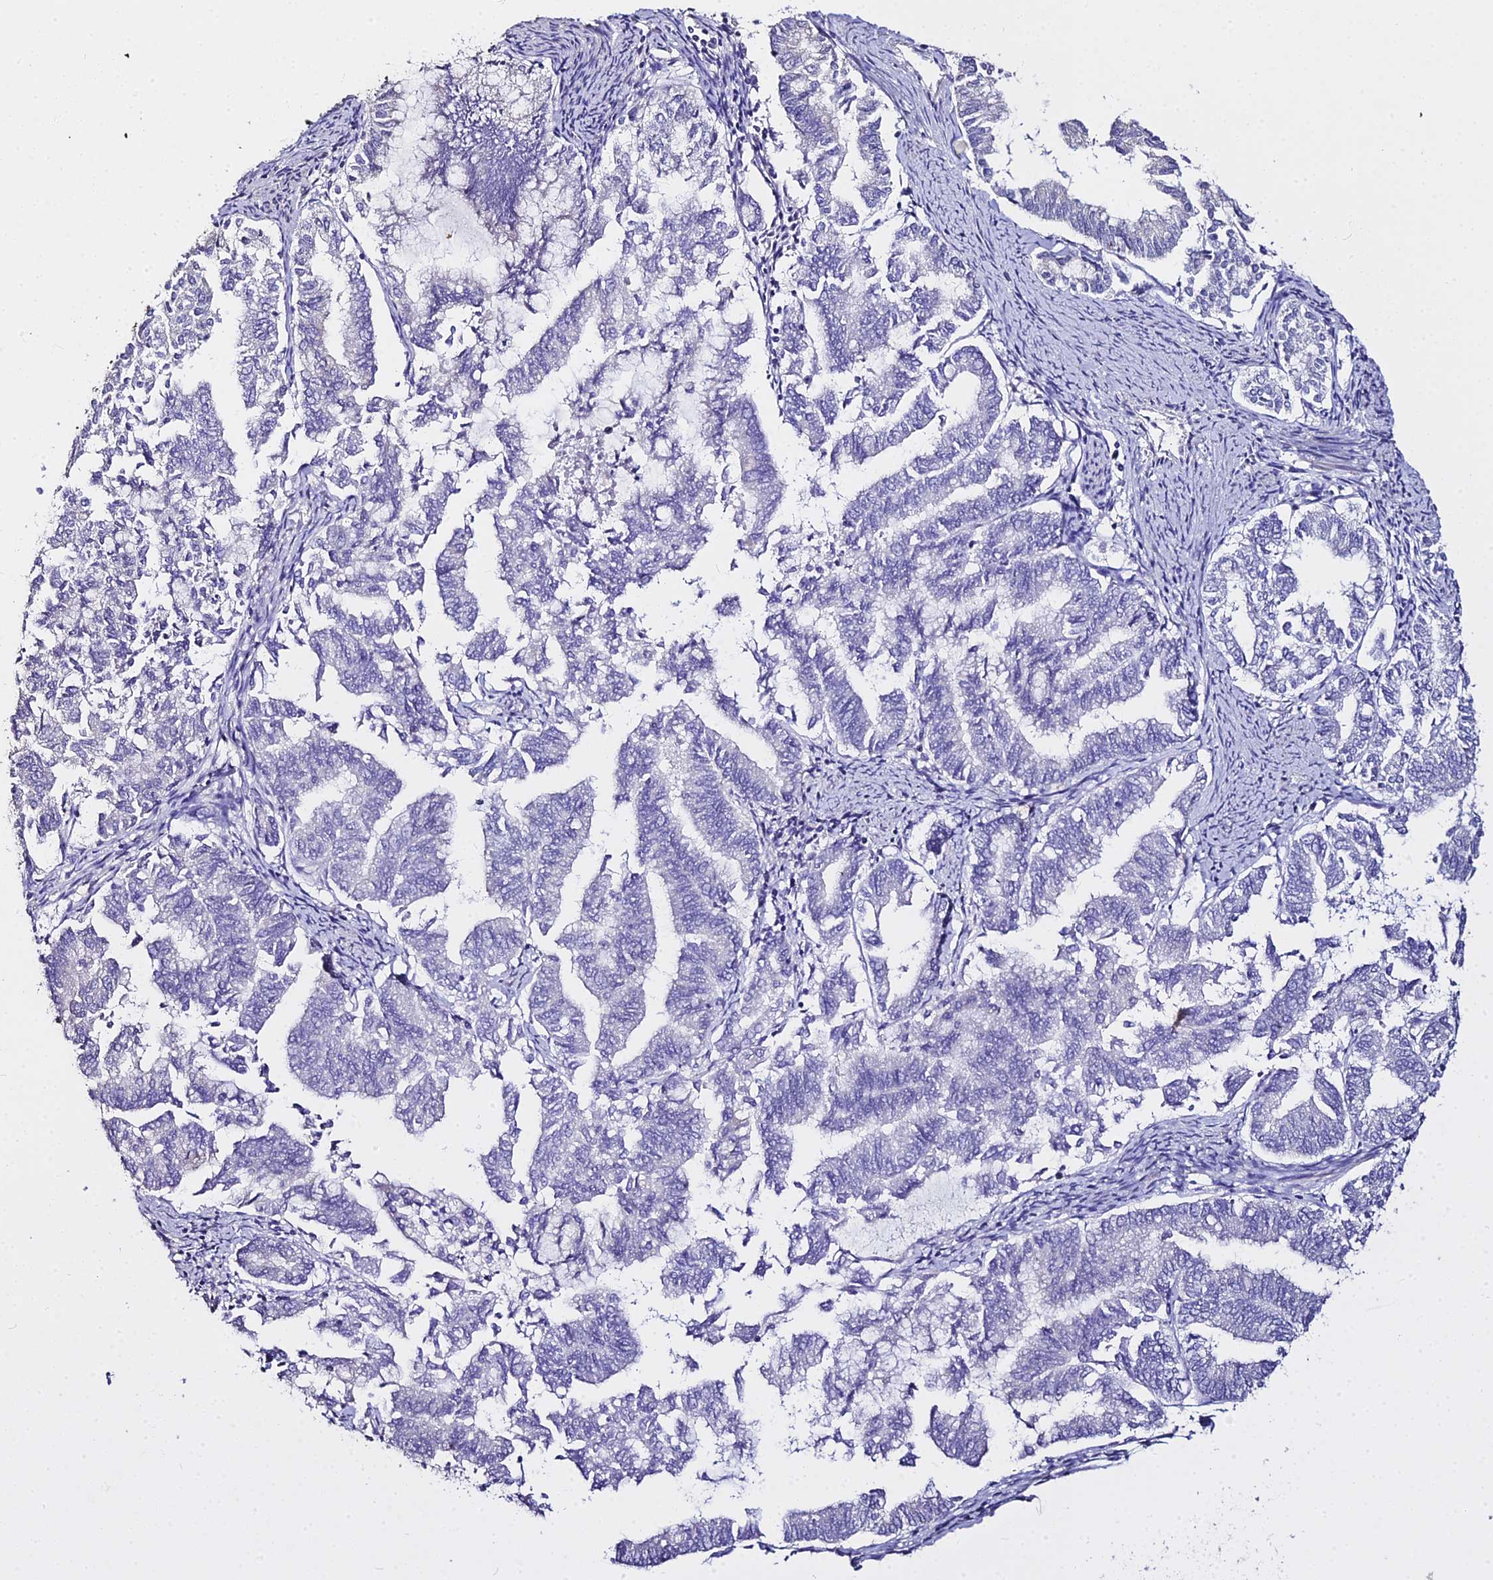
{"staining": {"intensity": "negative", "quantity": "none", "location": "none"}, "tissue": "endometrial cancer", "cell_type": "Tumor cells", "image_type": "cancer", "snomed": [{"axis": "morphology", "description": "Adenocarcinoma, NOS"}, {"axis": "topography", "description": "Endometrium"}], "caption": "Tumor cells are negative for protein expression in human endometrial cancer.", "gene": "GLYAT", "patient": {"sex": "female", "age": 79}}